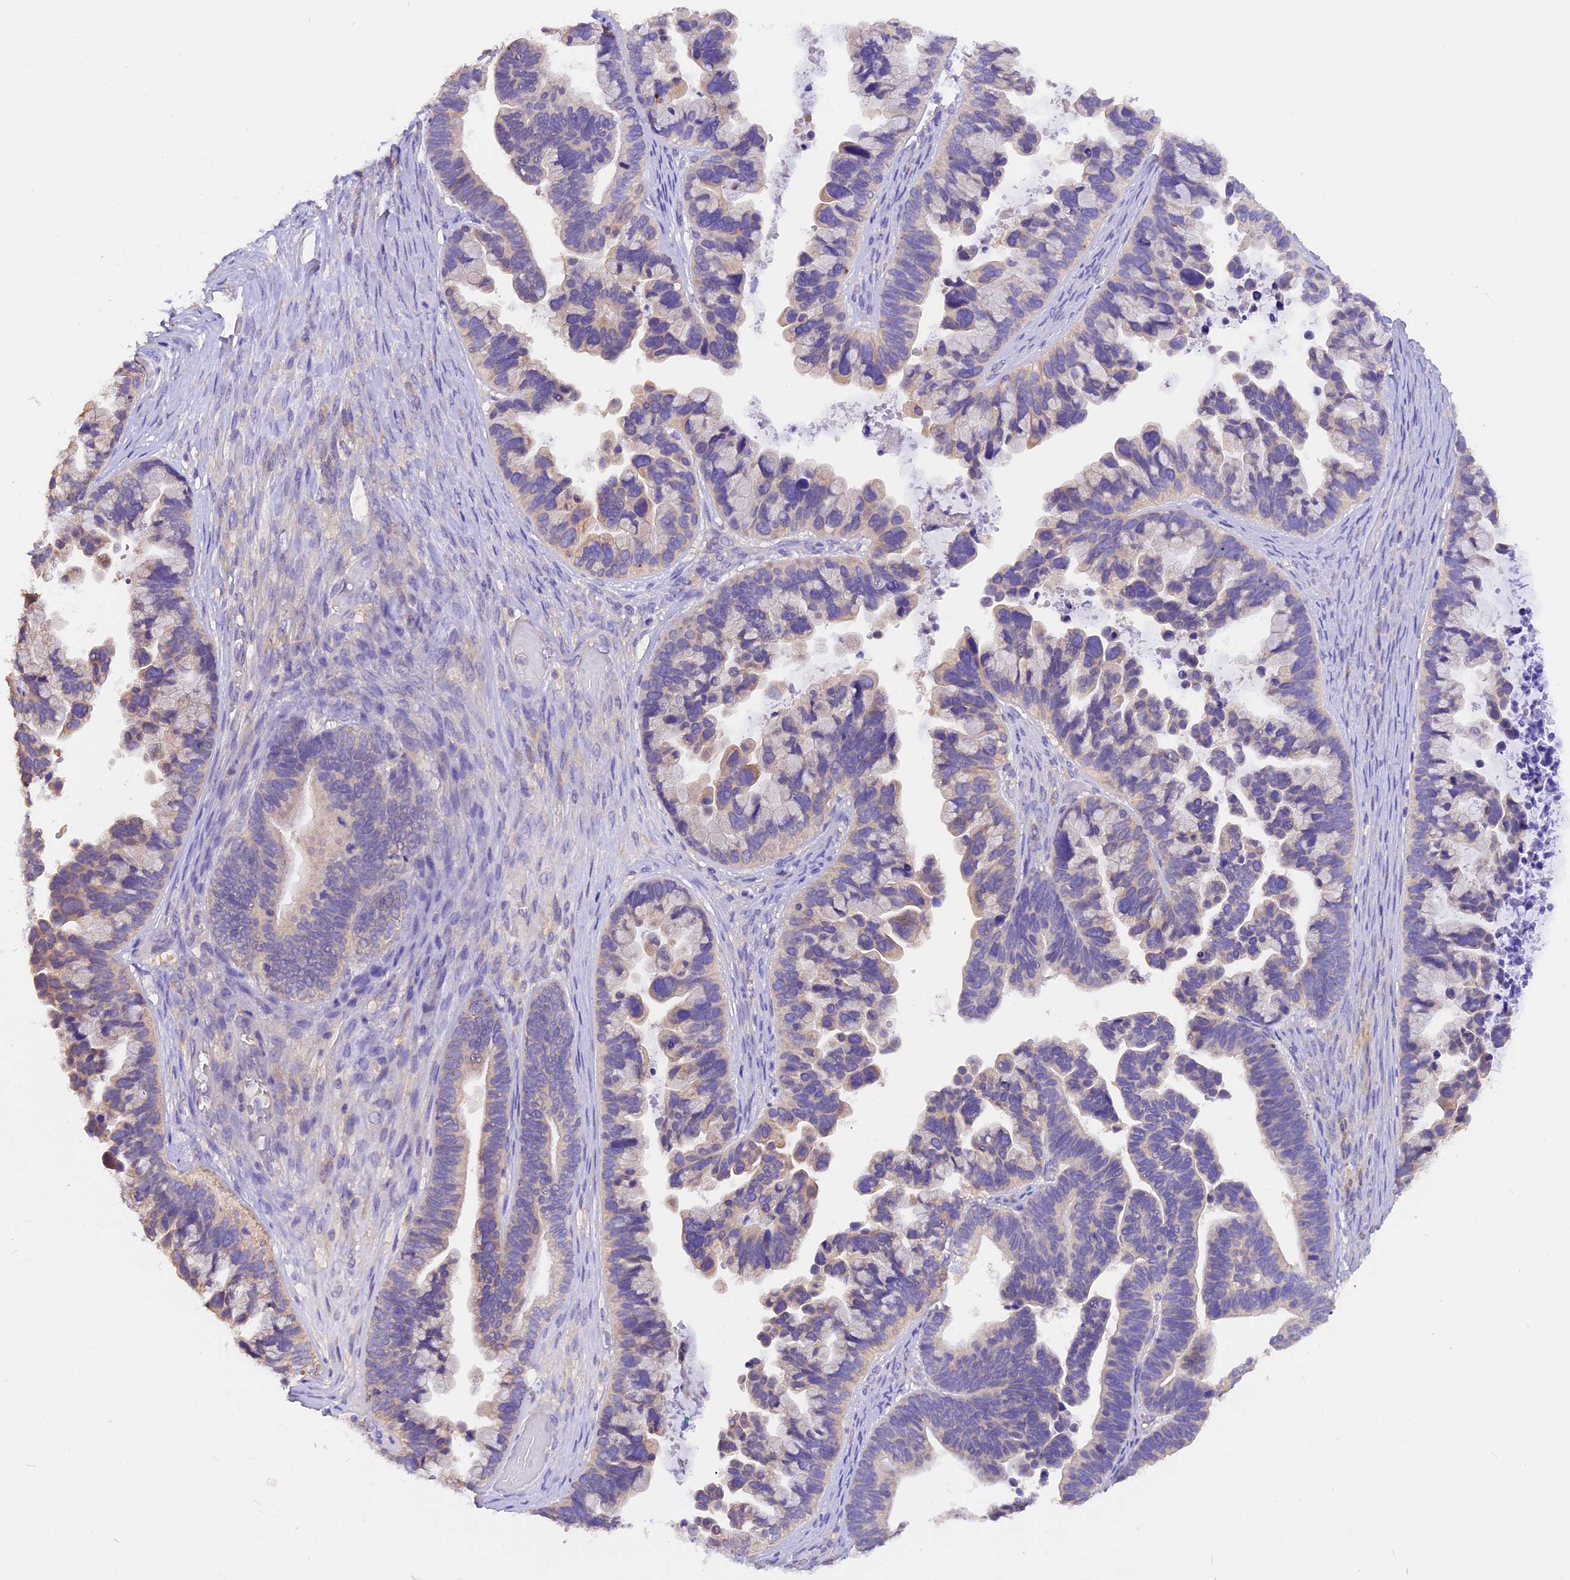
{"staining": {"intensity": "negative", "quantity": "none", "location": "none"}, "tissue": "ovarian cancer", "cell_type": "Tumor cells", "image_type": "cancer", "snomed": [{"axis": "morphology", "description": "Cystadenocarcinoma, serous, NOS"}, {"axis": "topography", "description": "Ovary"}], "caption": "A histopathology image of human ovarian serous cystadenocarcinoma is negative for staining in tumor cells.", "gene": "AP3B2", "patient": {"sex": "female", "age": 56}}